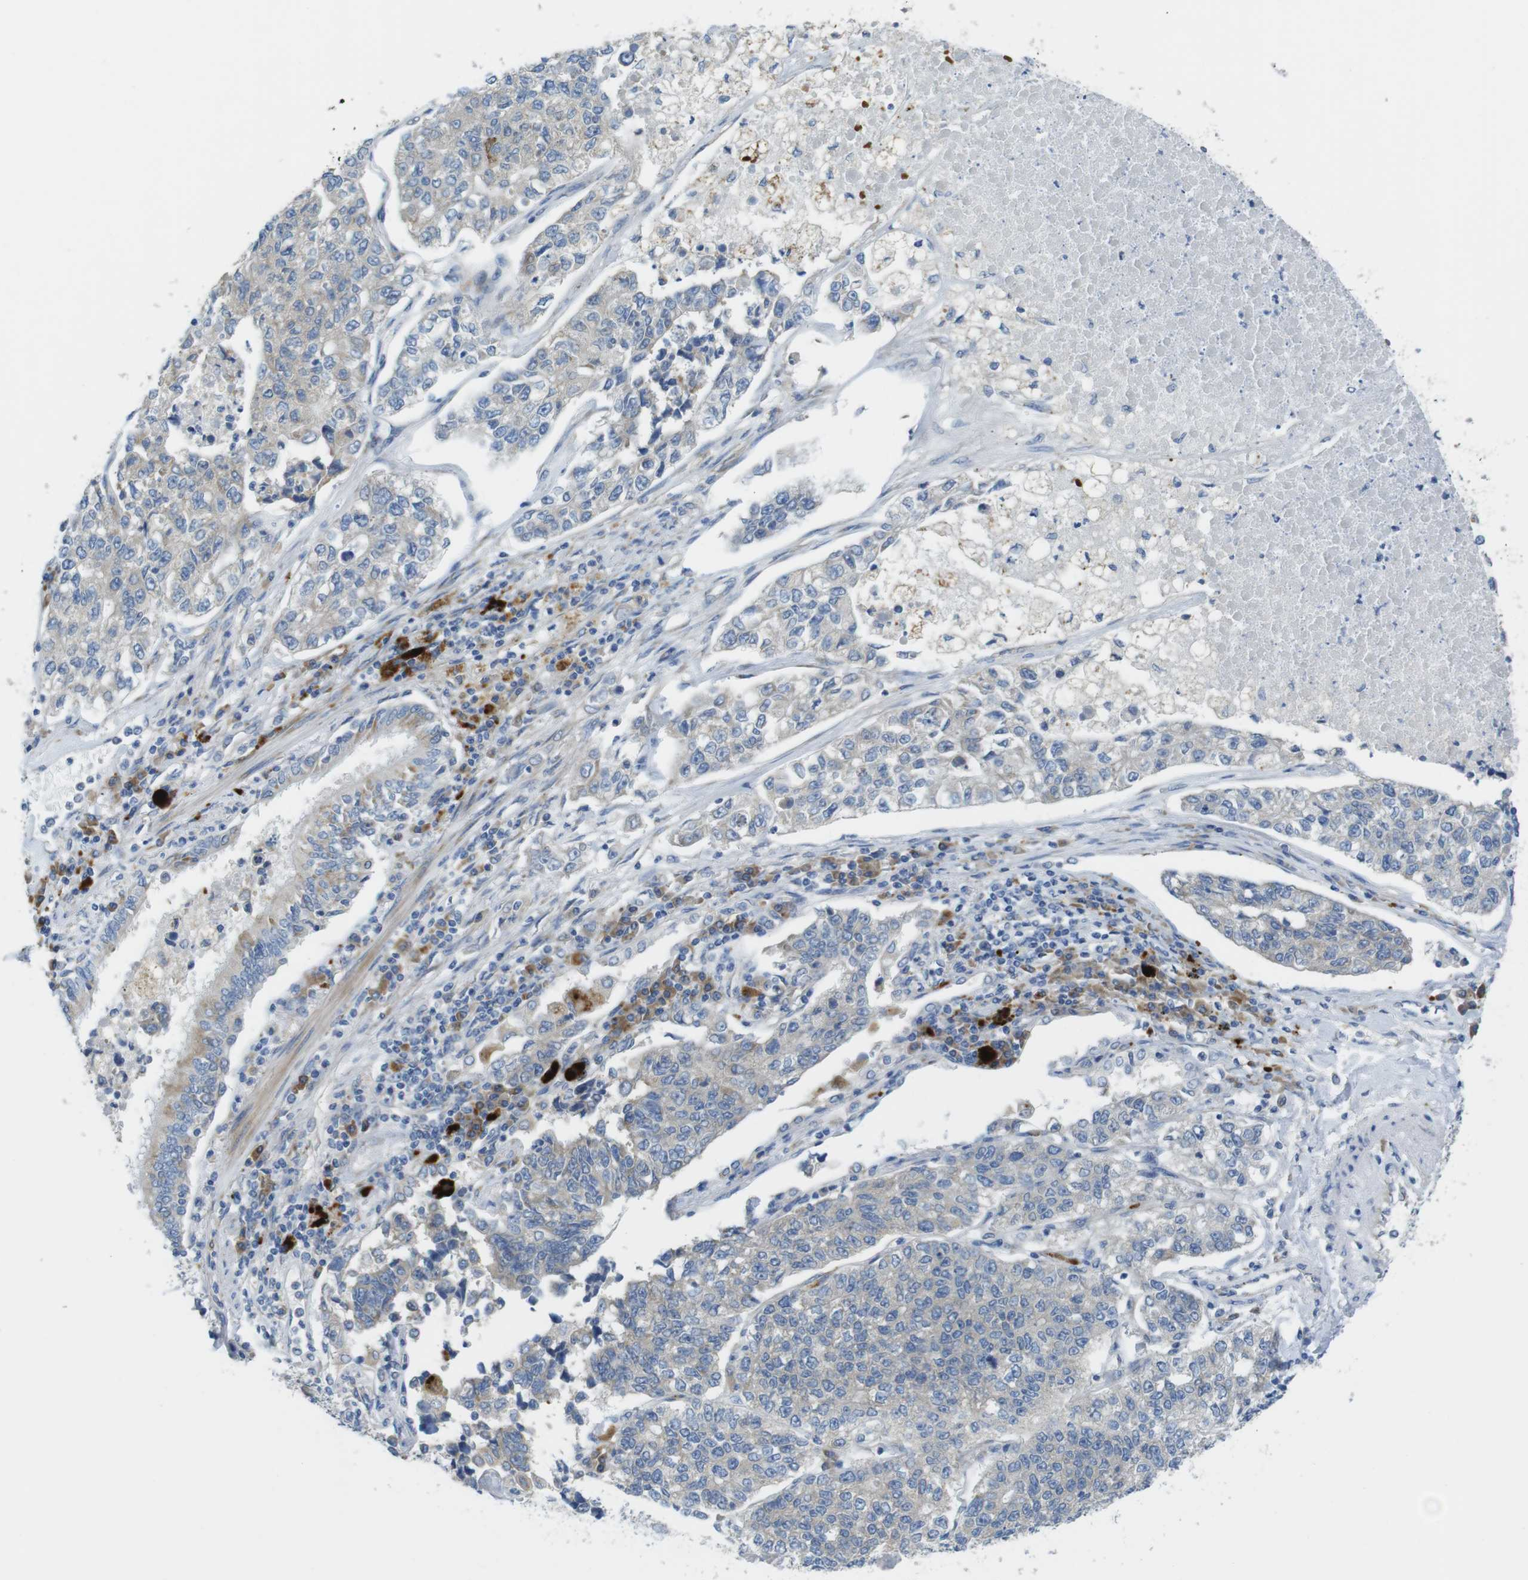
{"staining": {"intensity": "negative", "quantity": "none", "location": "none"}, "tissue": "lung cancer", "cell_type": "Tumor cells", "image_type": "cancer", "snomed": [{"axis": "morphology", "description": "Adenocarcinoma, NOS"}, {"axis": "topography", "description": "Lung"}], "caption": "Immunohistochemical staining of lung cancer shows no significant positivity in tumor cells.", "gene": "TMEM234", "patient": {"sex": "male", "age": 49}}